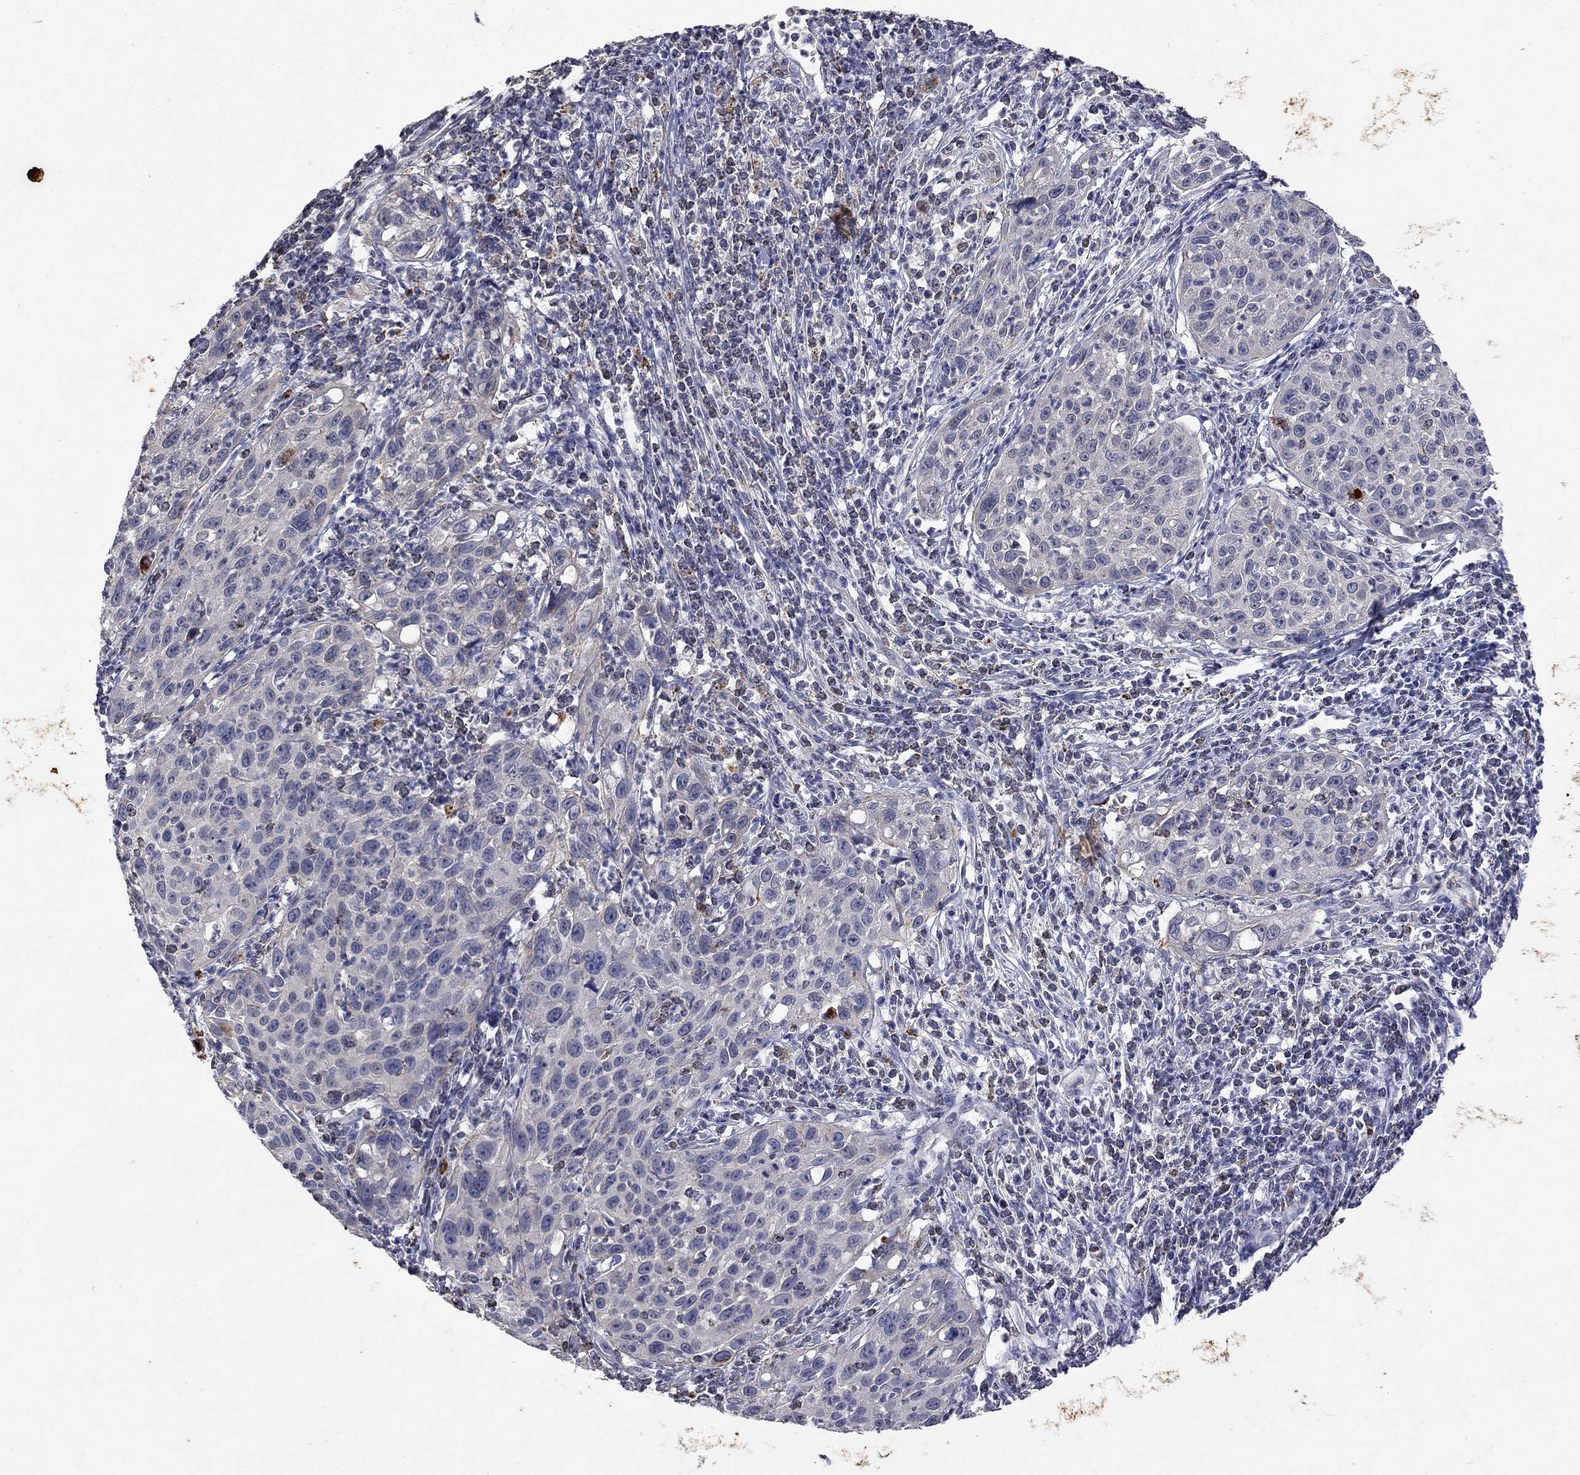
{"staining": {"intensity": "negative", "quantity": "none", "location": "none"}, "tissue": "cervical cancer", "cell_type": "Tumor cells", "image_type": "cancer", "snomed": [{"axis": "morphology", "description": "Squamous cell carcinoma, NOS"}, {"axis": "topography", "description": "Cervix"}], "caption": "High power microscopy image of an immunohistochemistry (IHC) photomicrograph of cervical squamous cell carcinoma, revealing no significant staining in tumor cells.", "gene": "NOS2", "patient": {"sex": "female", "age": 26}}